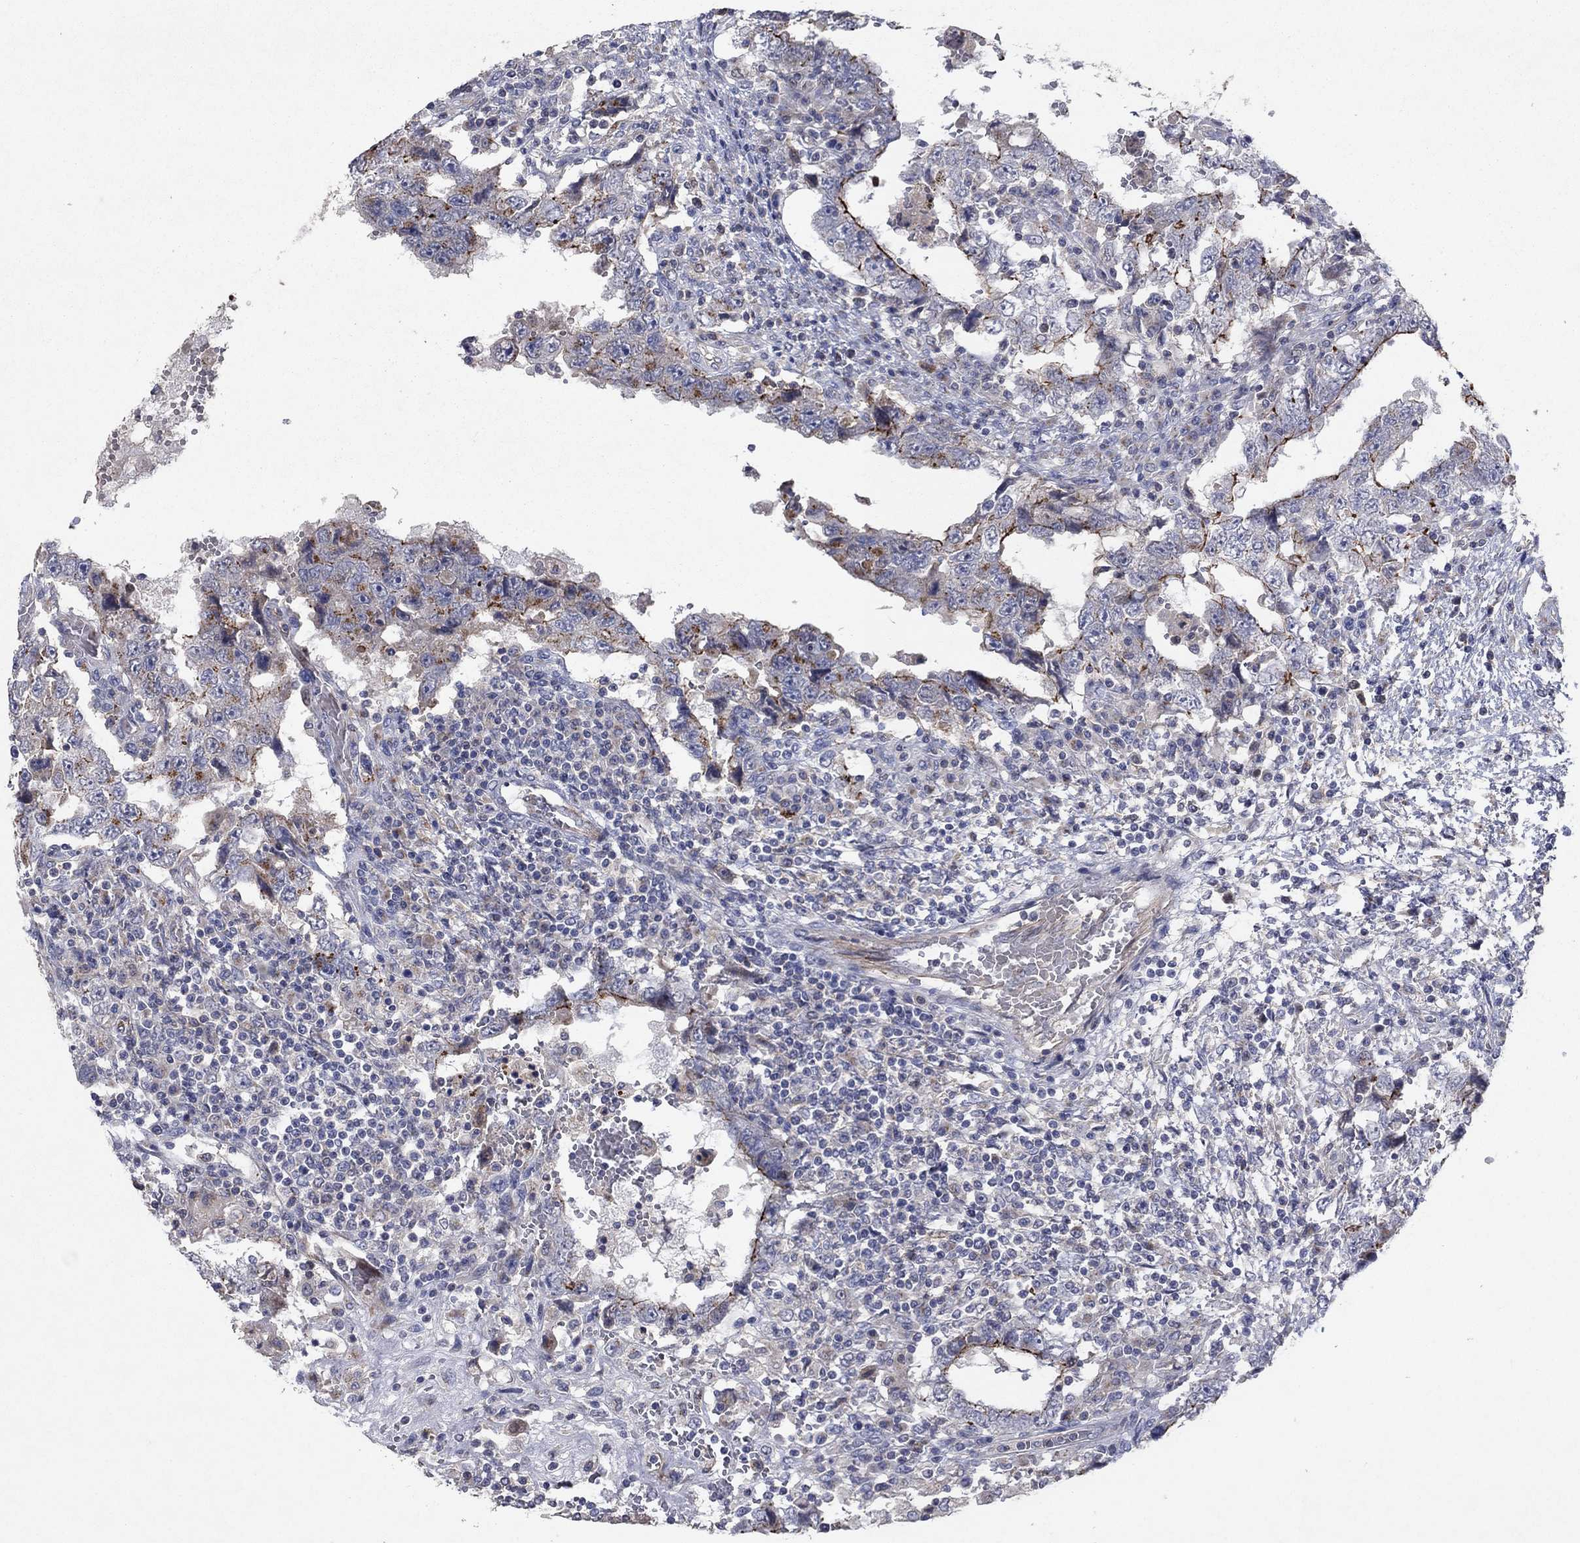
{"staining": {"intensity": "strong", "quantity": "<25%", "location": "cytoplasmic/membranous"}, "tissue": "testis cancer", "cell_type": "Tumor cells", "image_type": "cancer", "snomed": [{"axis": "morphology", "description": "Carcinoma, Embryonal, NOS"}, {"axis": "topography", "description": "Testis"}], "caption": "Immunohistochemical staining of testis cancer shows medium levels of strong cytoplasmic/membranous staining in approximately <25% of tumor cells. (Stains: DAB in brown, nuclei in blue, Microscopy: brightfield microscopy at high magnification).", "gene": "FRG1", "patient": {"sex": "male", "age": 26}}